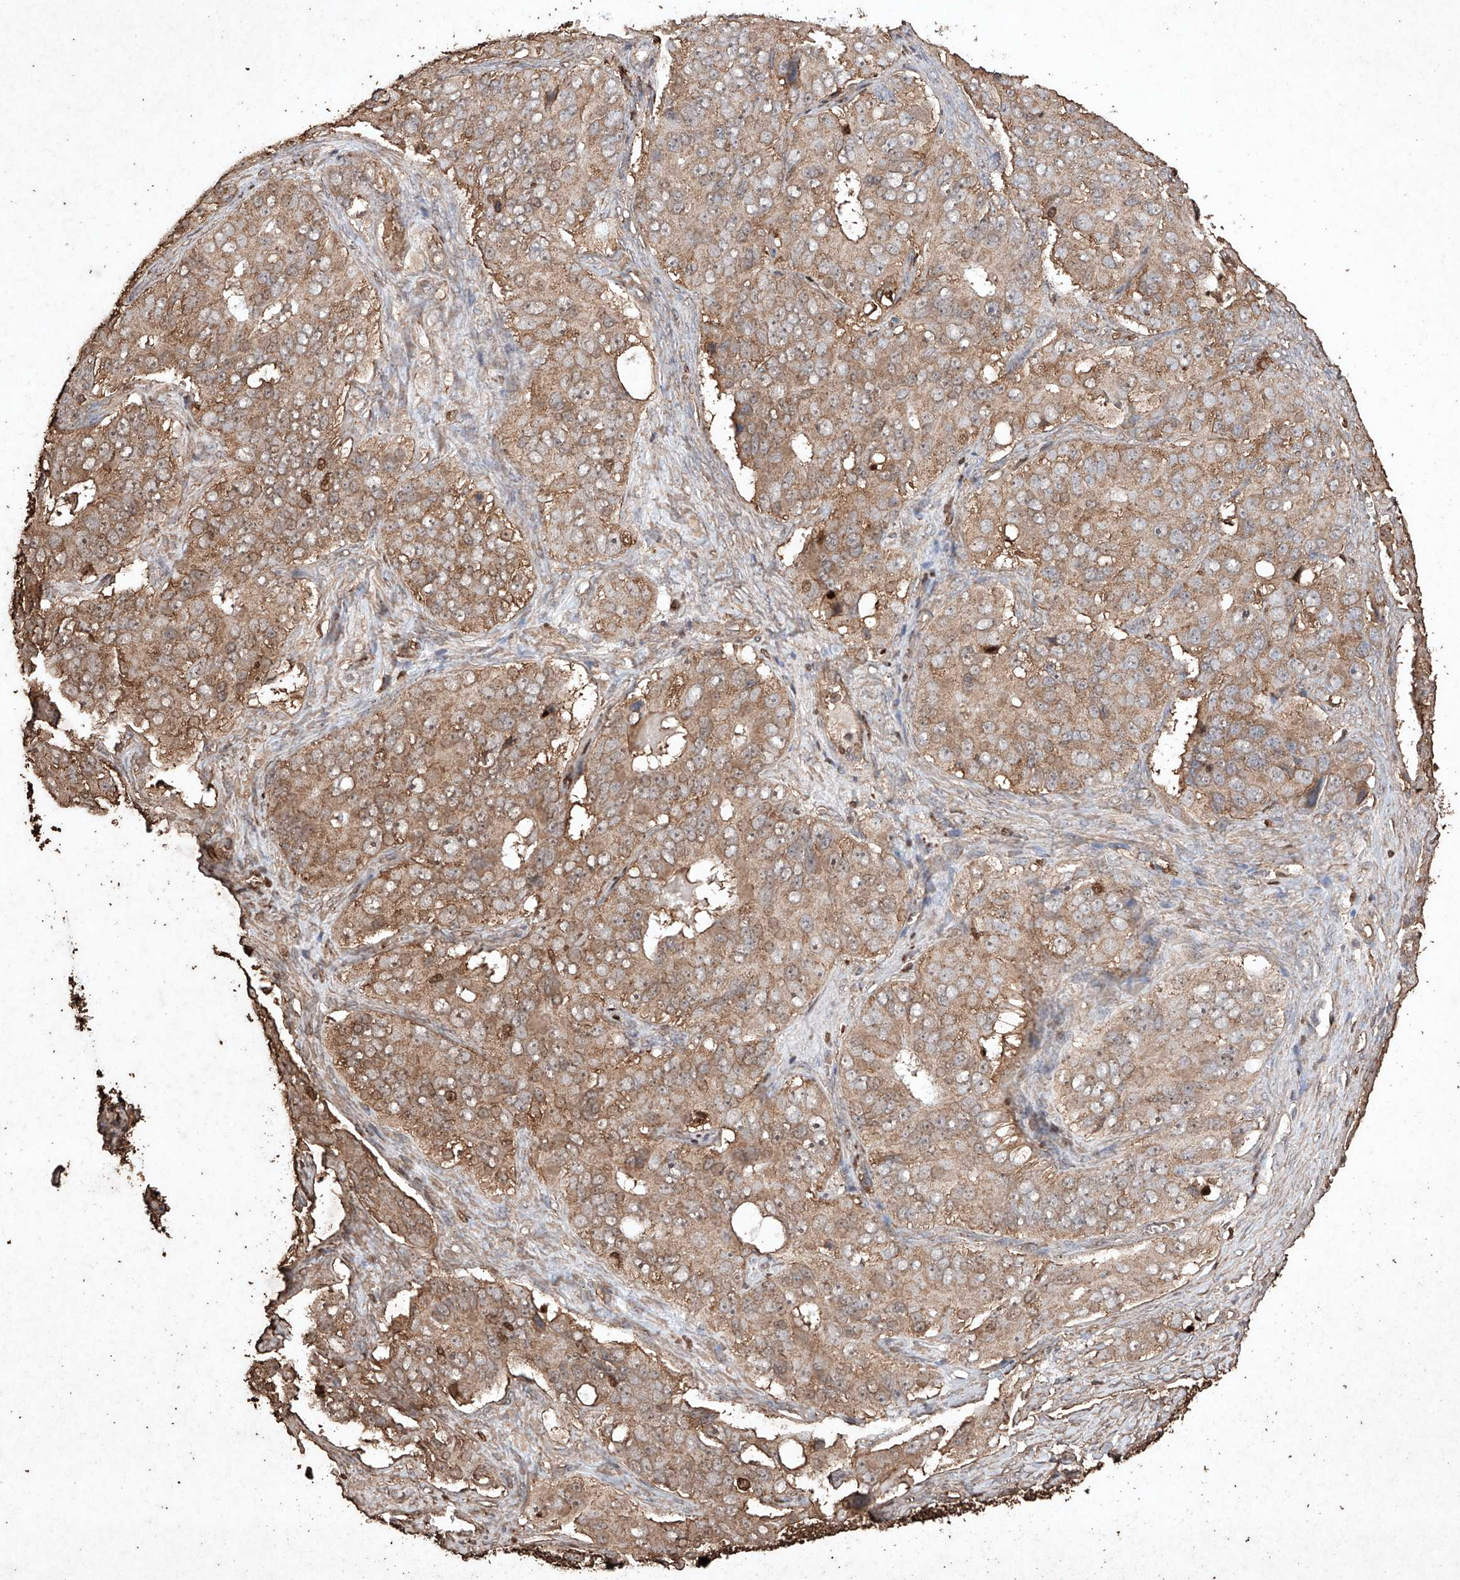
{"staining": {"intensity": "moderate", "quantity": ">75%", "location": "cytoplasmic/membranous"}, "tissue": "ovarian cancer", "cell_type": "Tumor cells", "image_type": "cancer", "snomed": [{"axis": "morphology", "description": "Carcinoma, endometroid"}, {"axis": "topography", "description": "Ovary"}], "caption": "Immunohistochemistry (DAB (3,3'-diaminobenzidine)) staining of human ovarian cancer reveals moderate cytoplasmic/membranous protein expression in approximately >75% of tumor cells. (DAB (3,3'-diaminobenzidine) IHC with brightfield microscopy, high magnification).", "gene": "M6PR", "patient": {"sex": "female", "age": 51}}